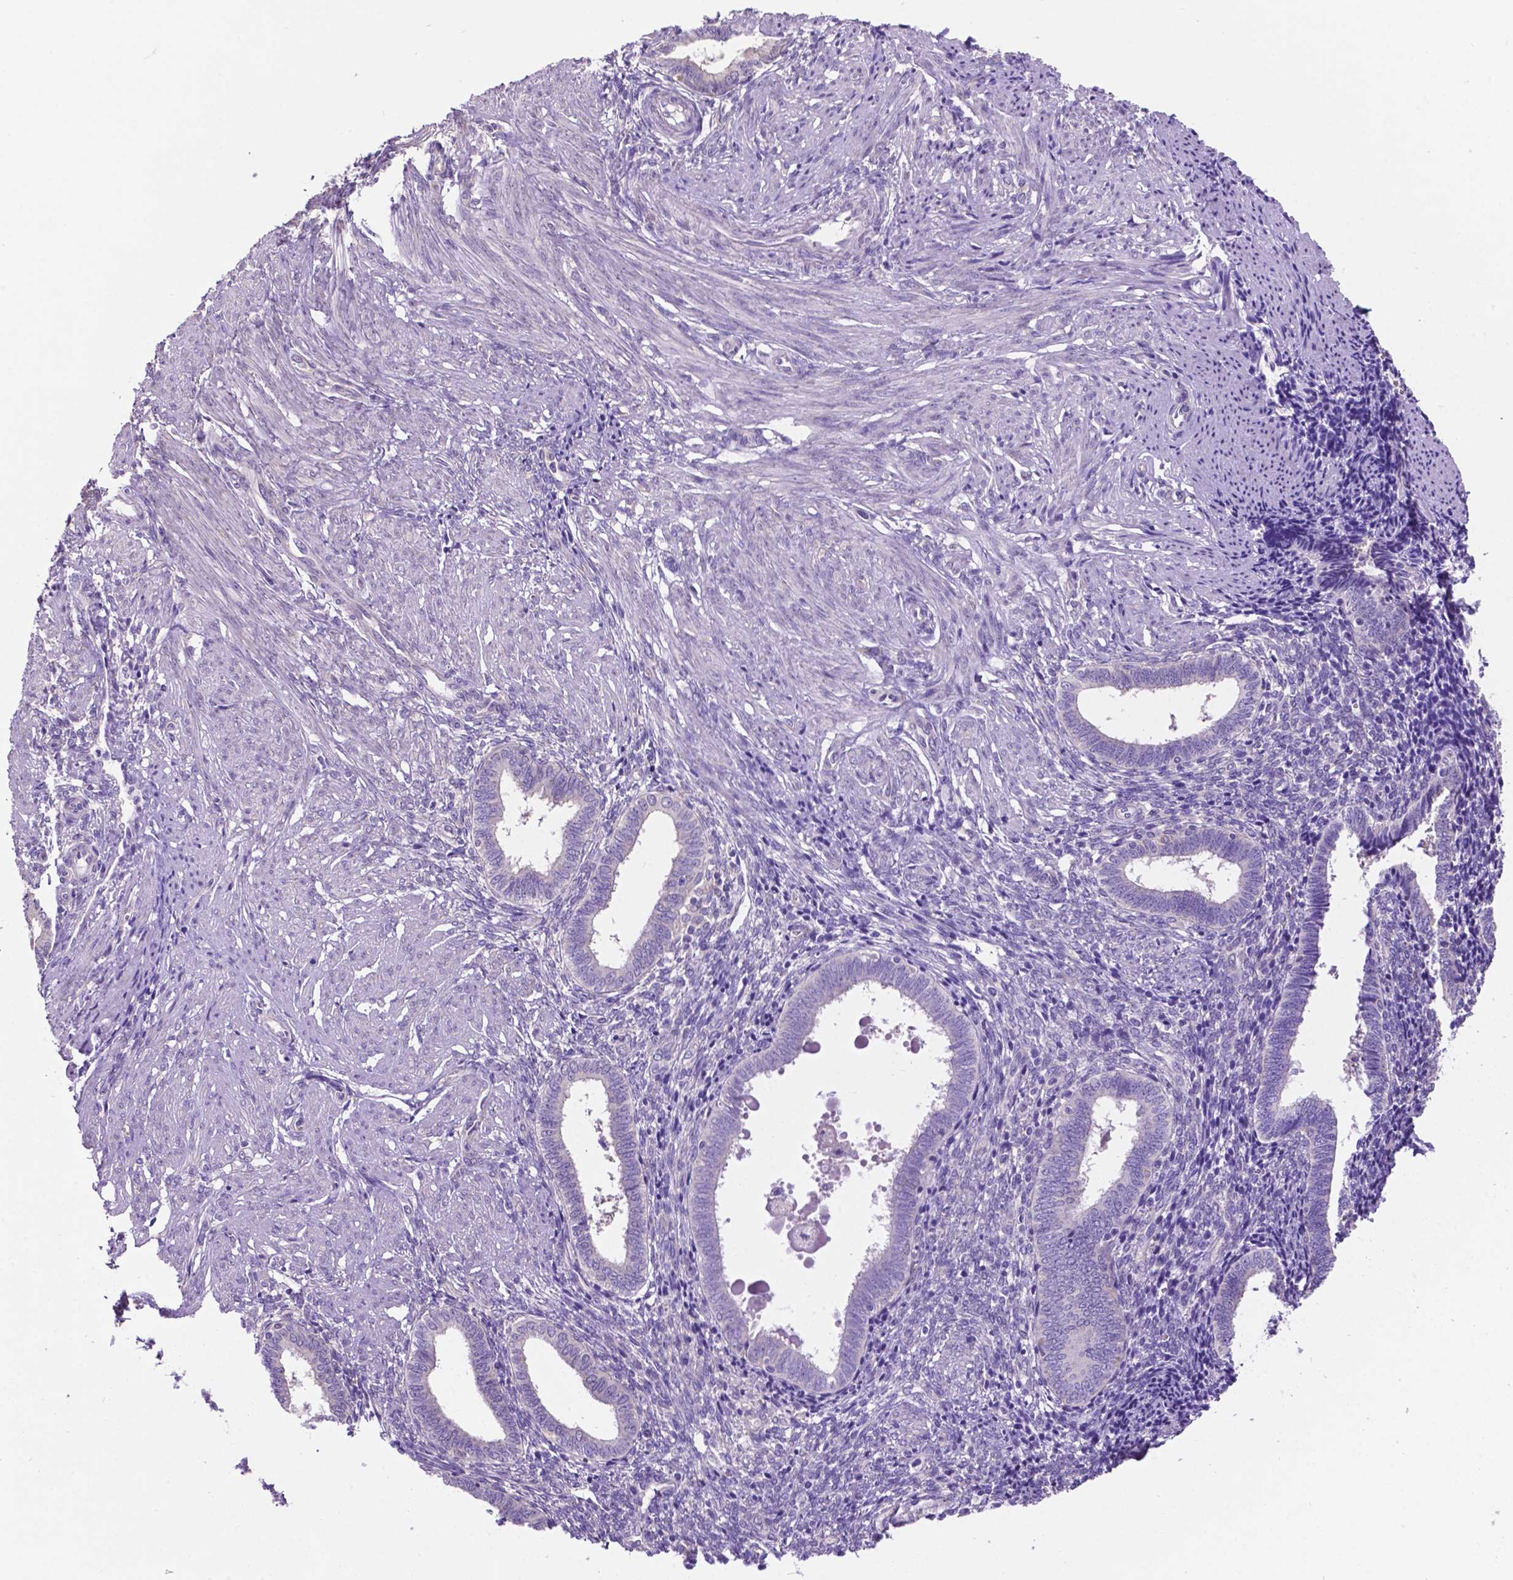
{"staining": {"intensity": "negative", "quantity": "none", "location": "none"}, "tissue": "endometrium", "cell_type": "Cells in endometrial stroma", "image_type": "normal", "snomed": [{"axis": "morphology", "description": "Normal tissue, NOS"}, {"axis": "topography", "description": "Endometrium"}], "caption": "High magnification brightfield microscopy of unremarkable endometrium stained with DAB (brown) and counterstained with hematoxylin (blue): cells in endometrial stroma show no significant staining. The staining is performed using DAB (3,3'-diaminobenzidine) brown chromogen with nuclei counter-stained in using hematoxylin.", "gene": "SPDYA", "patient": {"sex": "female", "age": 42}}